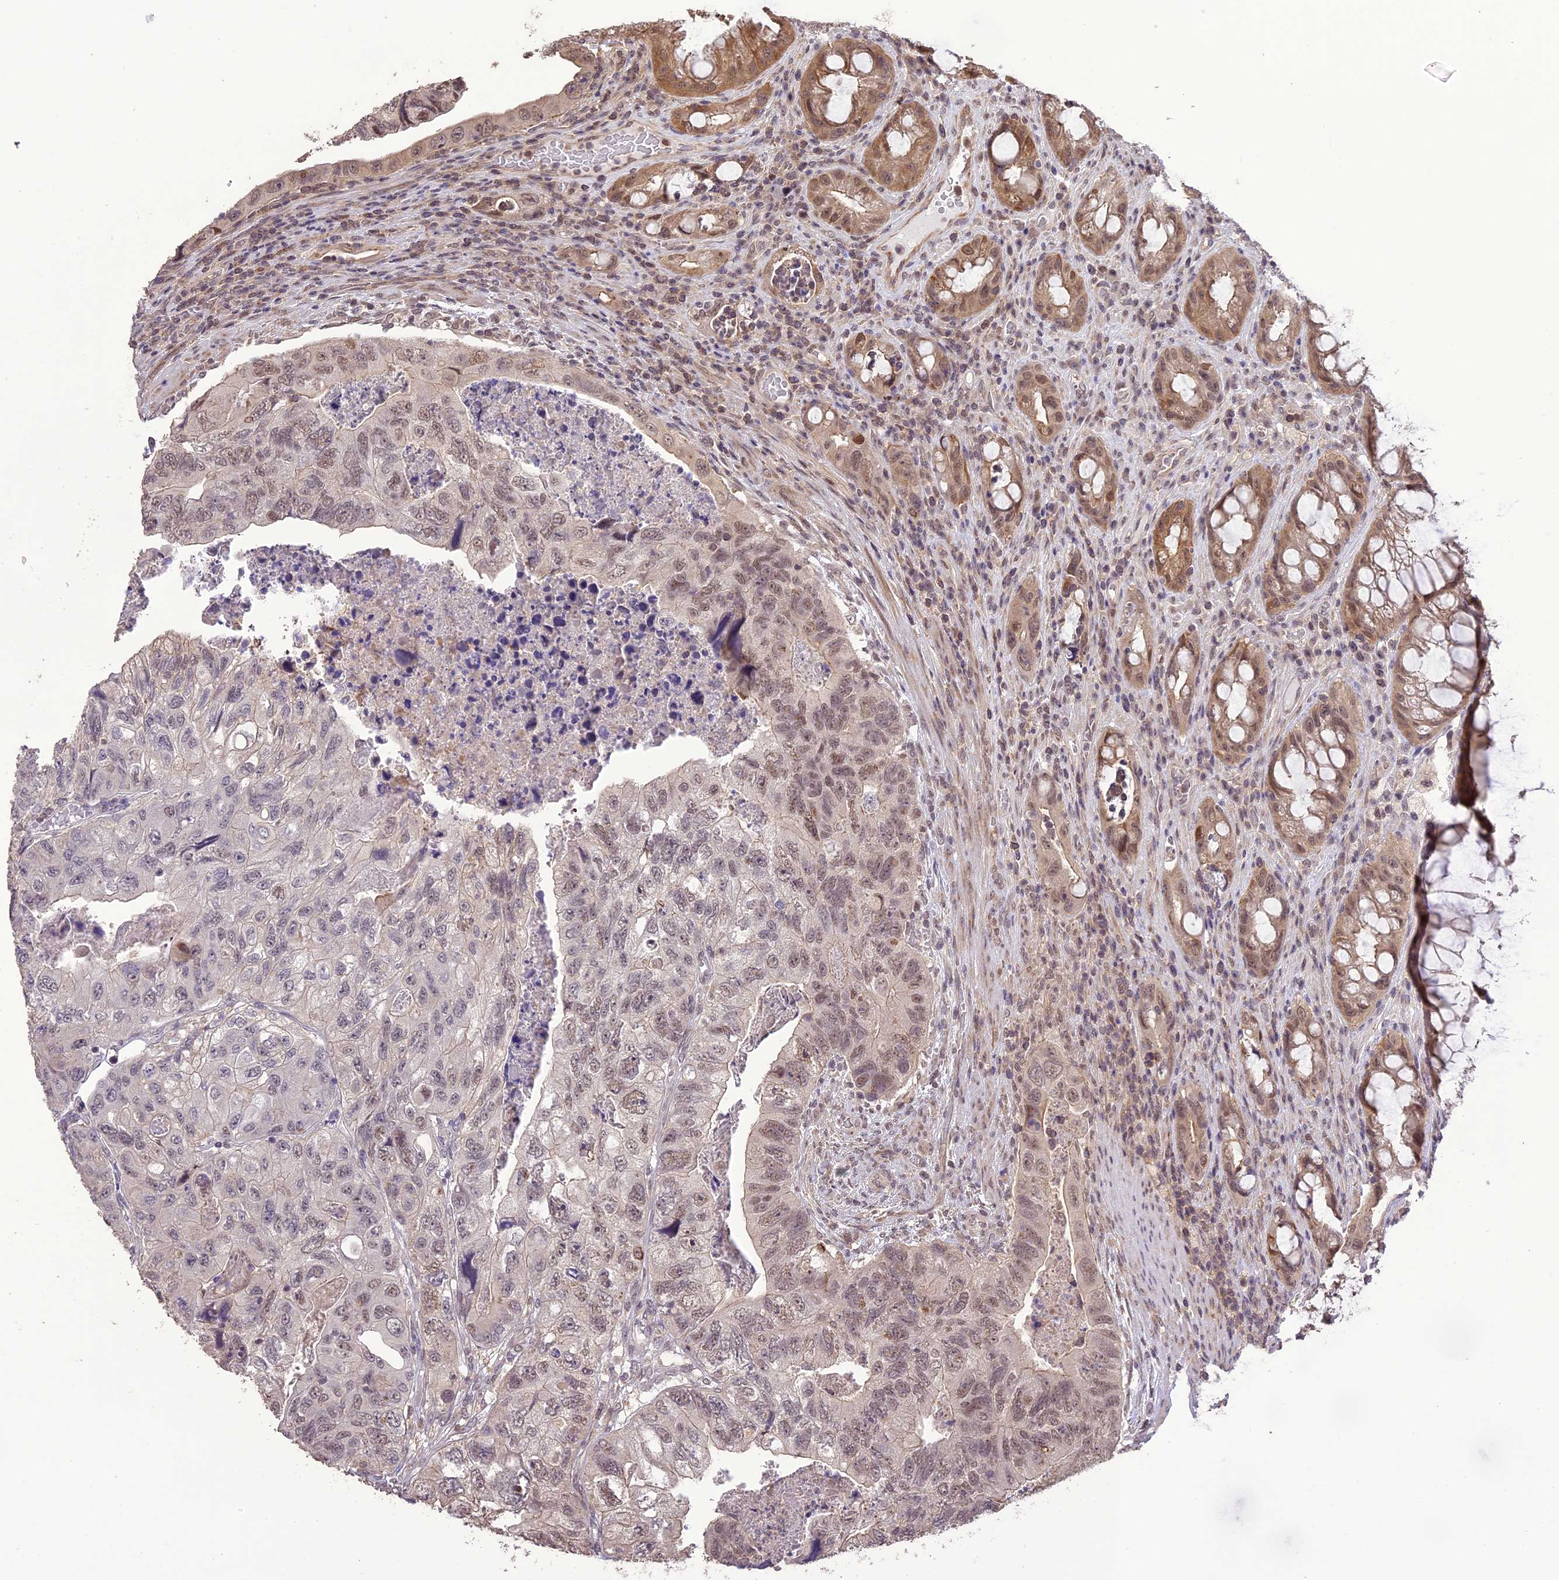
{"staining": {"intensity": "moderate", "quantity": "25%-75%", "location": "nuclear"}, "tissue": "colorectal cancer", "cell_type": "Tumor cells", "image_type": "cancer", "snomed": [{"axis": "morphology", "description": "Adenocarcinoma, NOS"}, {"axis": "topography", "description": "Rectum"}], "caption": "IHC of colorectal cancer (adenocarcinoma) reveals medium levels of moderate nuclear positivity in approximately 25%-75% of tumor cells. The staining is performed using DAB (3,3'-diaminobenzidine) brown chromogen to label protein expression. The nuclei are counter-stained blue using hematoxylin.", "gene": "TIGD7", "patient": {"sex": "male", "age": 63}}